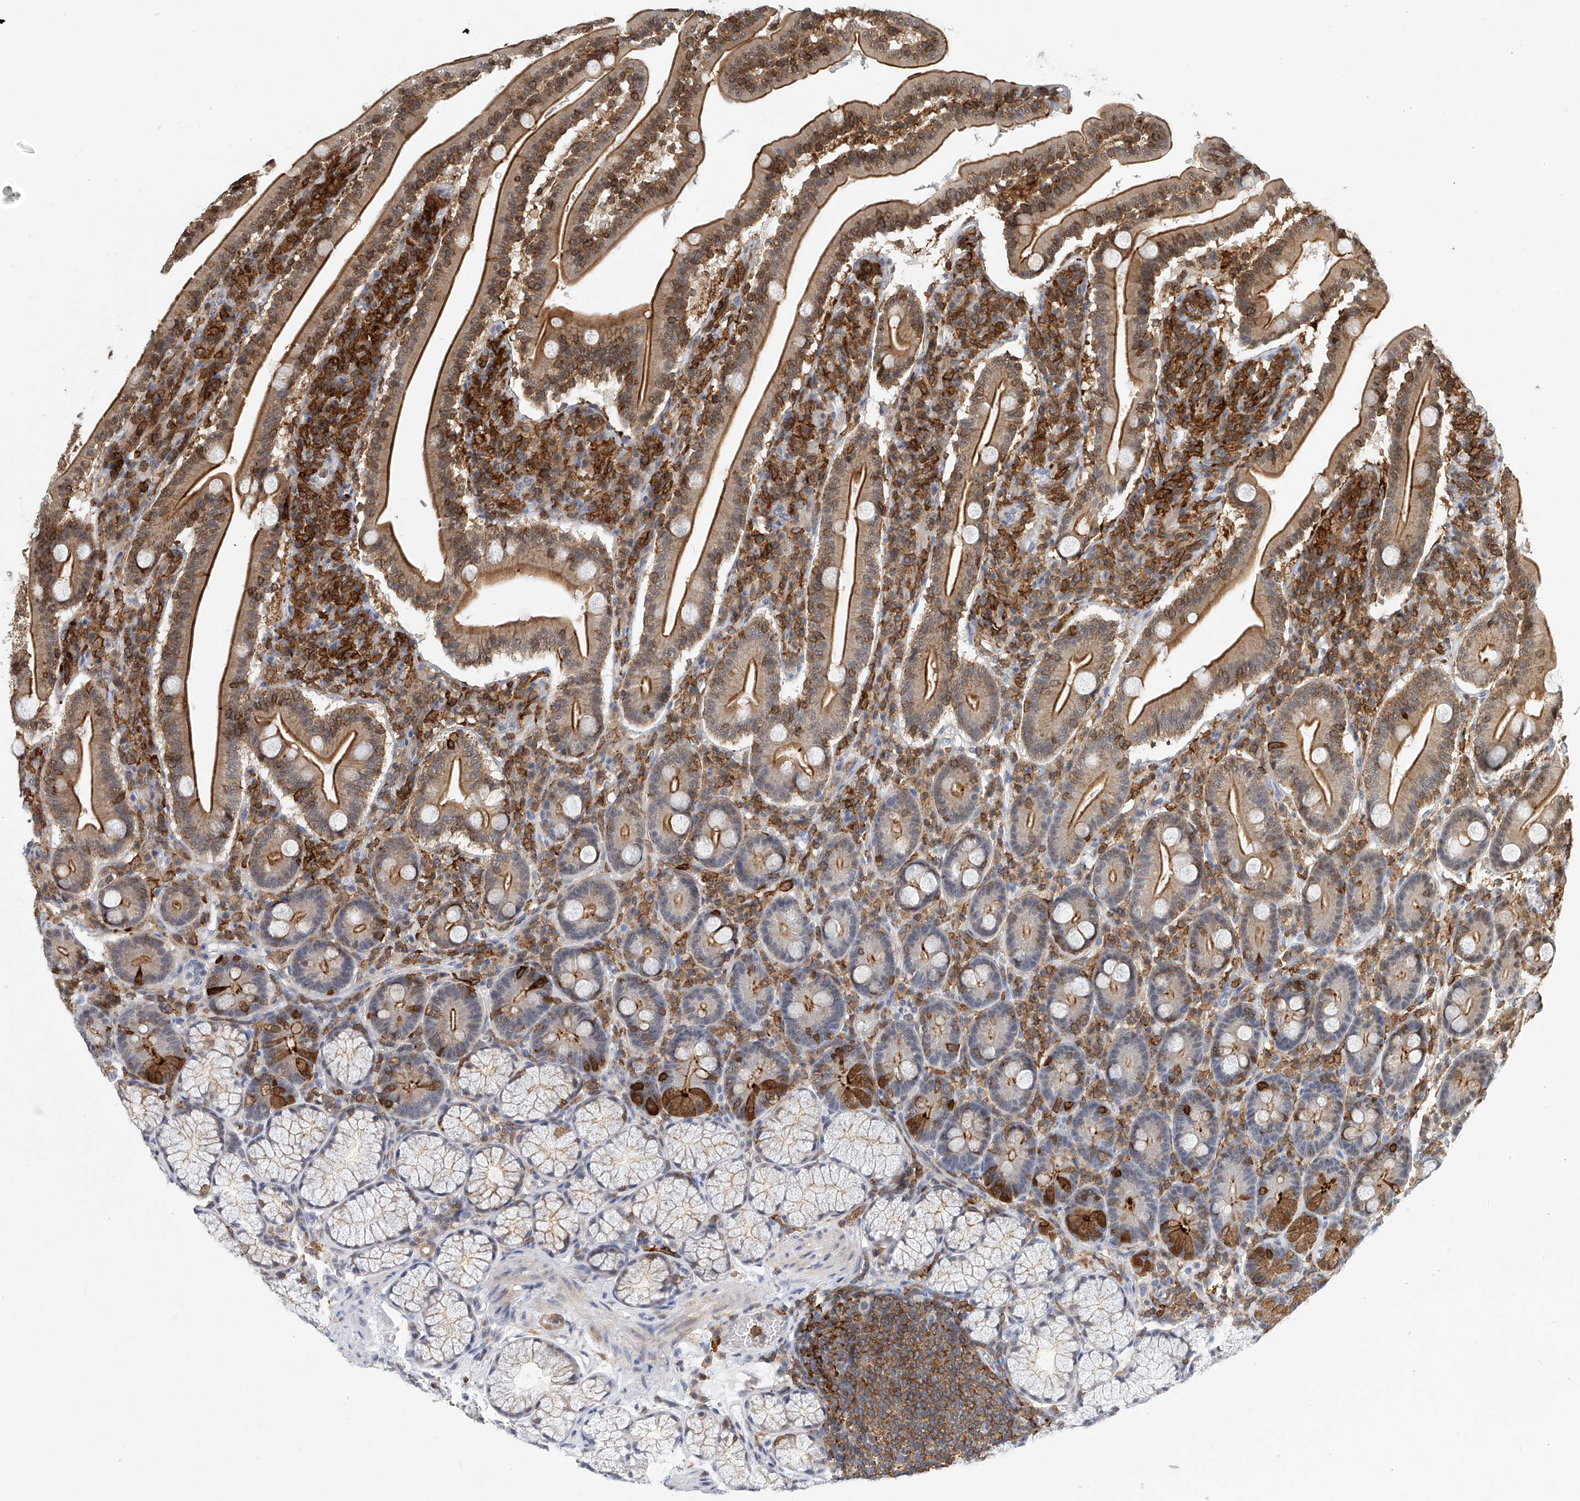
{"staining": {"intensity": "strong", "quantity": "25%-75%", "location": "cytoplasmic/membranous"}, "tissue": "duodenum", "cell_type": "Glandular cells", "image_type": "normal", "snomed": [{"axis": "morphology", "description": "Normal tissue, NOS"}, {"axis": "topography", "description": "Duodenum"}], "caption": "Immunohistochemistry micrograph of benign duodenum: human duodenum stained using immunohistochemistry (IHC) demonstrates high levels of strong protein expression localized specifically in the cytoplasmic/membranous of glandular cells, appearing as a cytoplasmic/membranous brown color.", "gene": "MICAL1", "patient": {"sex": "male", "age": 35}}